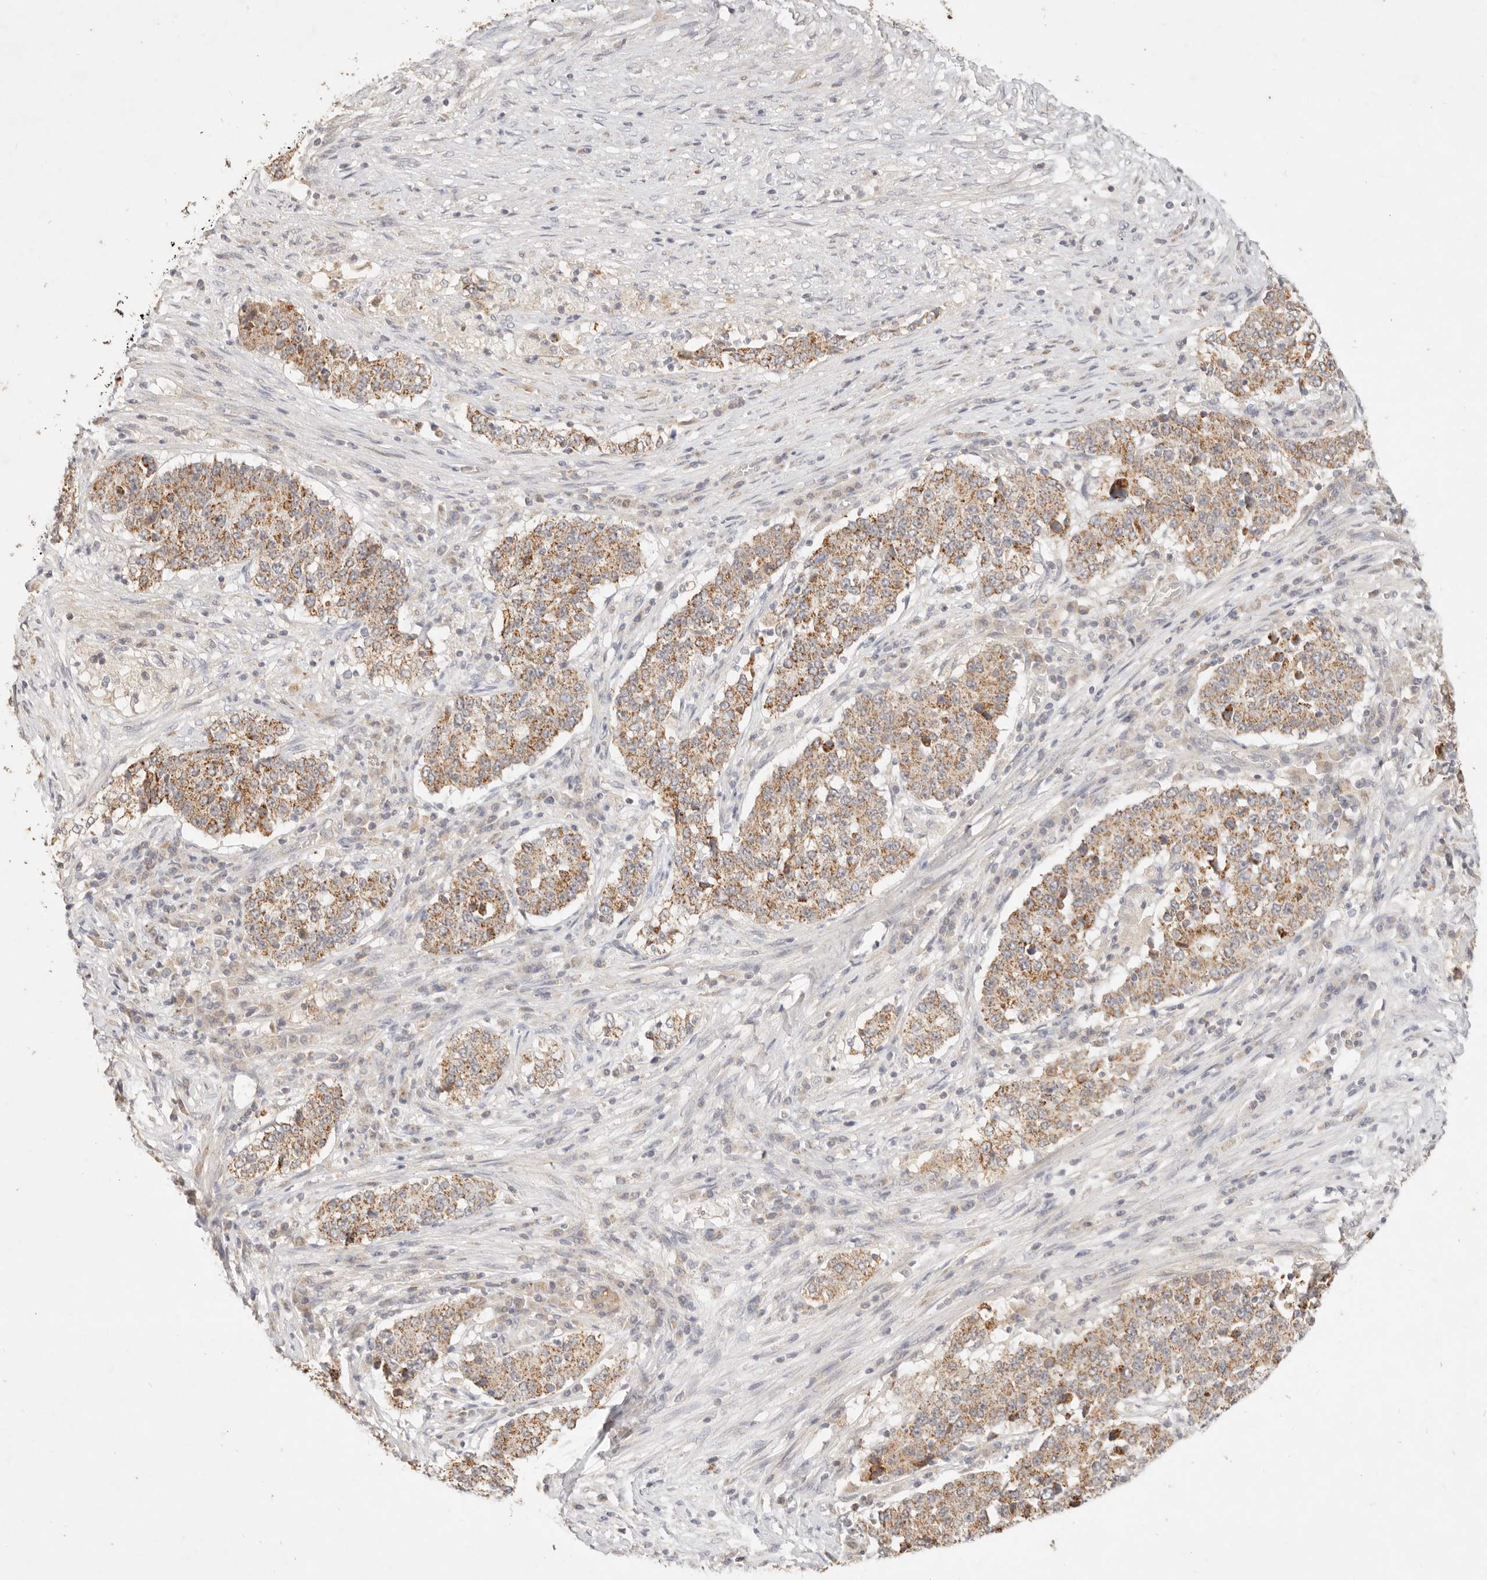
{"staining": {"intensity": "moderate", "quantity": ">75%", "location": "cytoplasmic/membranous"}, "tissue": "stomach cancer", "cell_type": "Tumor cells", "image_type": "cancer", "snomed": [{"axis": "morphology", "description": "Adenocarcinoma, NOS"}, {"axis": "topography", "description": "Stomach"}], "caption": "An image showing moderate cytoplasmic/membranous expression in about >75% of tumor cells in stomach cancer, as visualized by brown immunohistochemical staining.", "gene": "RUBCNL", "patient": {"sex": "male", "age": 59}}